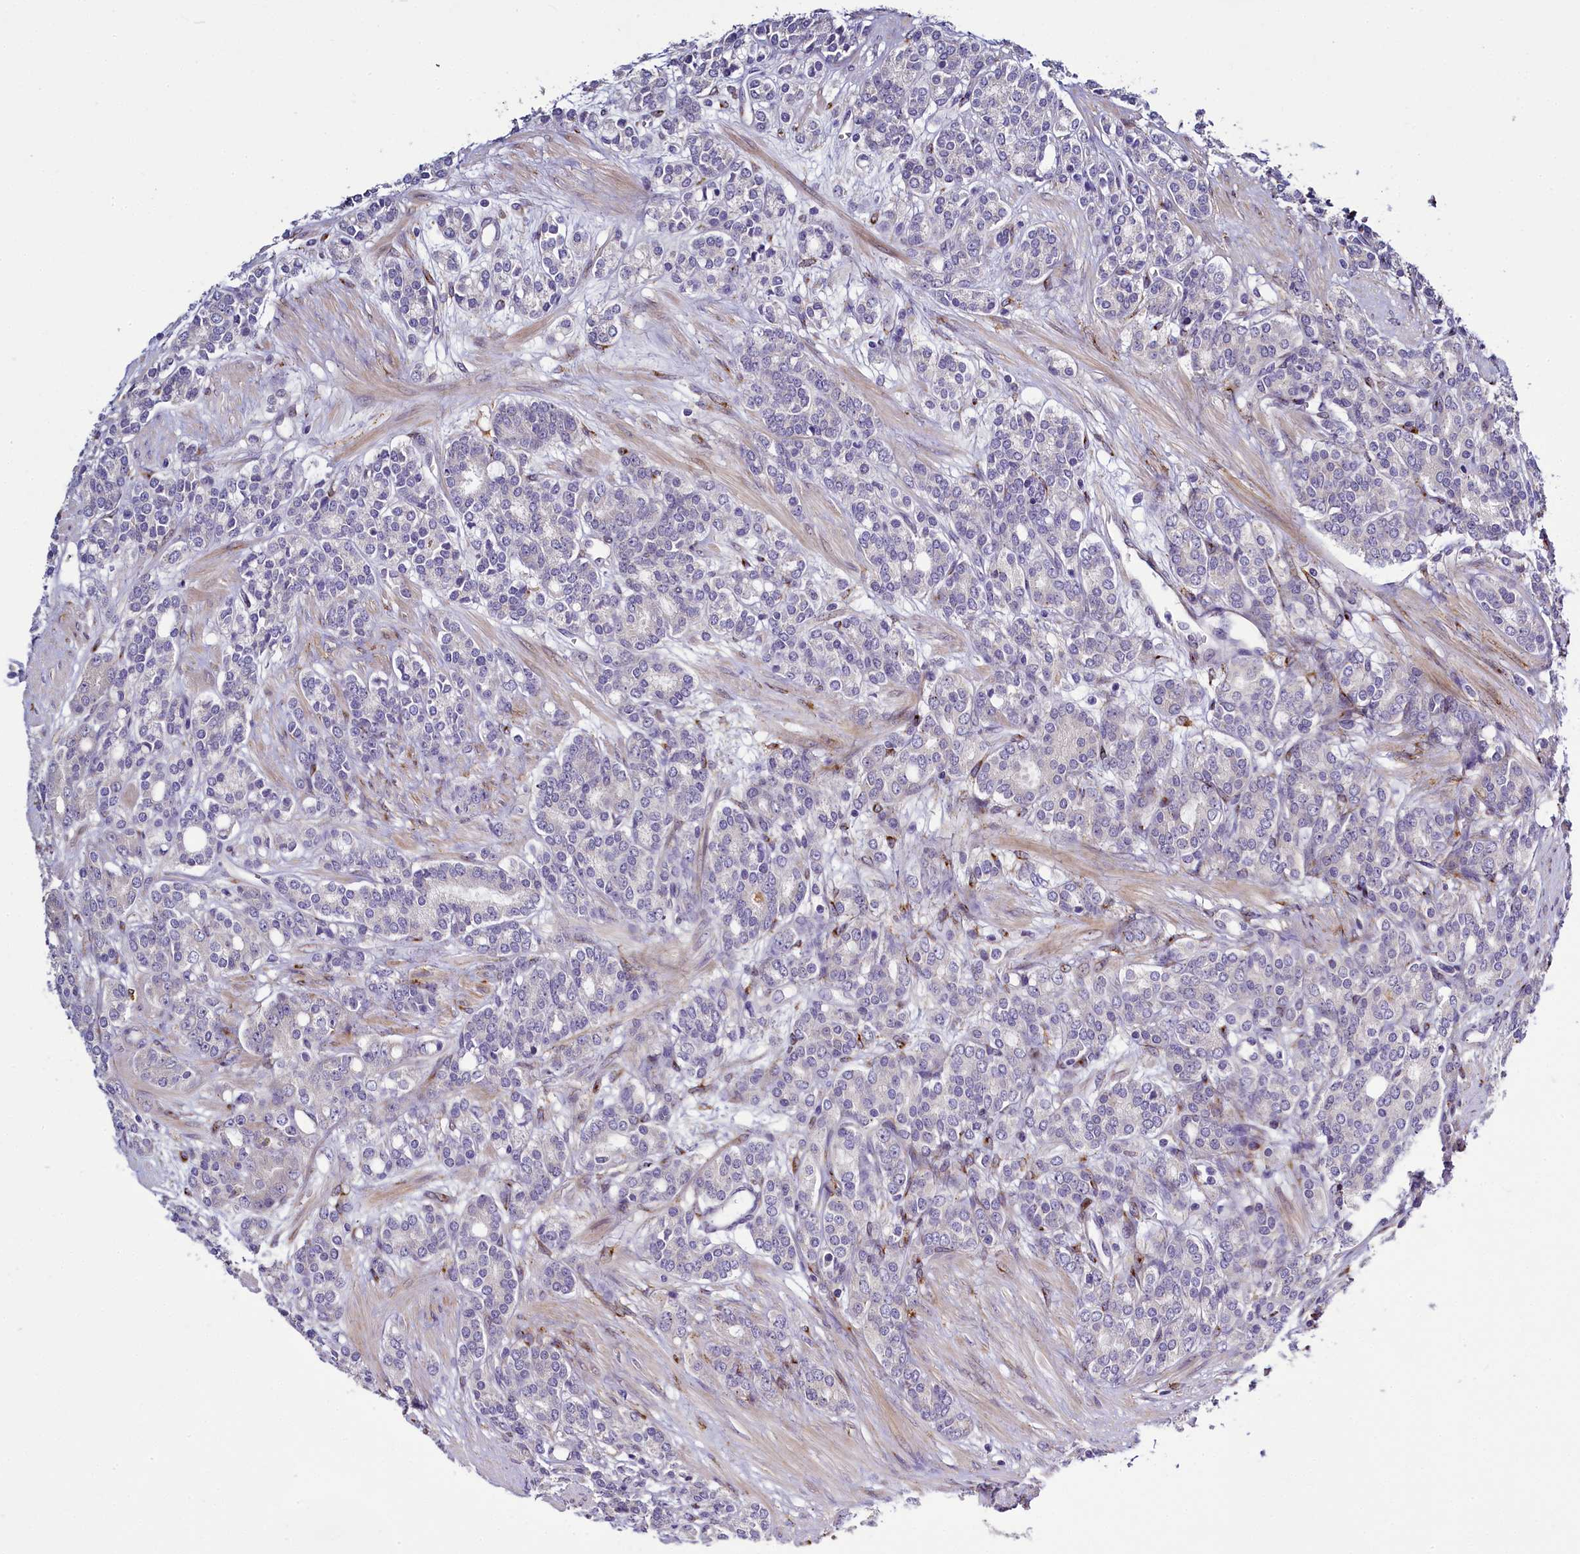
{"staining": {"intensity": "negative", "quantity": "none", "location": "none"}, "tissue": "prostate cancer", "cell_type": "Tumor cells", "image_type": "cancer", "snomed": [{"axis": "morphology", "description": "Adenocarcinoma, High grade"}, {"axis": "topography", "description": "Prostate"}], "caption": "Immunohistochemistry photomicrograph of adenocarcinoma (high-grade) (prostate) stained for a protein (brown), which shows no expression in tumor cells. (IHC, brightfield microscopy, high magnification).", "gene": "MRC2", "patient": {"sex": "male", "age": 62}}